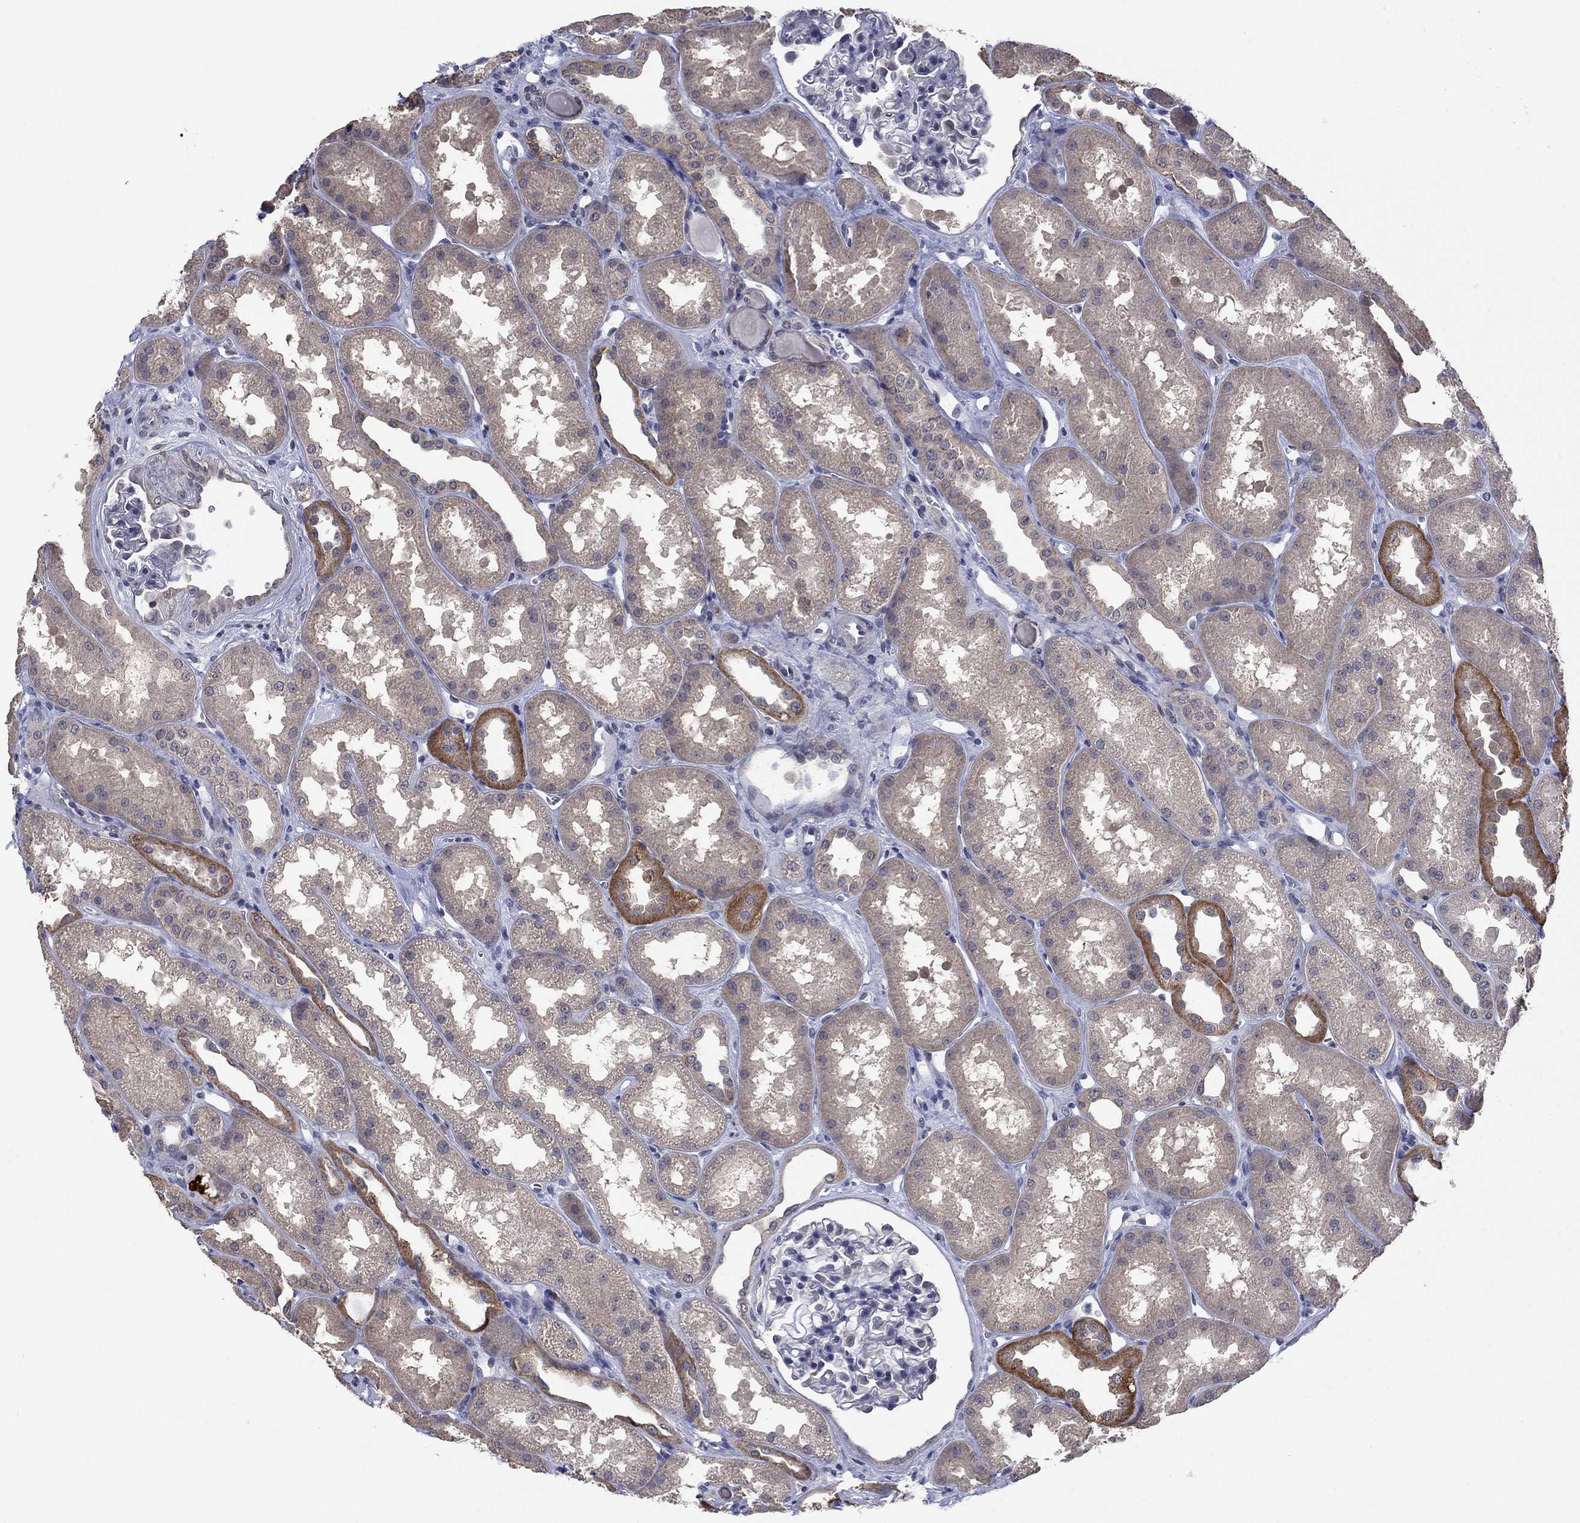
{"staining": {"intensity": "negative", "quantity": "none", "location": "none"}, "tissue": "kidney", "cell_type": "Cells in glomeruli", "image_type": "normal", "snomed": [{"axis": "morphology", "description": "Normal tissue, NOS"}, {"axis": "topography", "description": "Kidney"}], "caption": "This is a histopathology image of immunohistochemistry staining of unremarkable kidney, which shows no positivity in cells in glomeruli.", "gene": "SPATA33", "patient": {"sex": "male", "age": 61}}